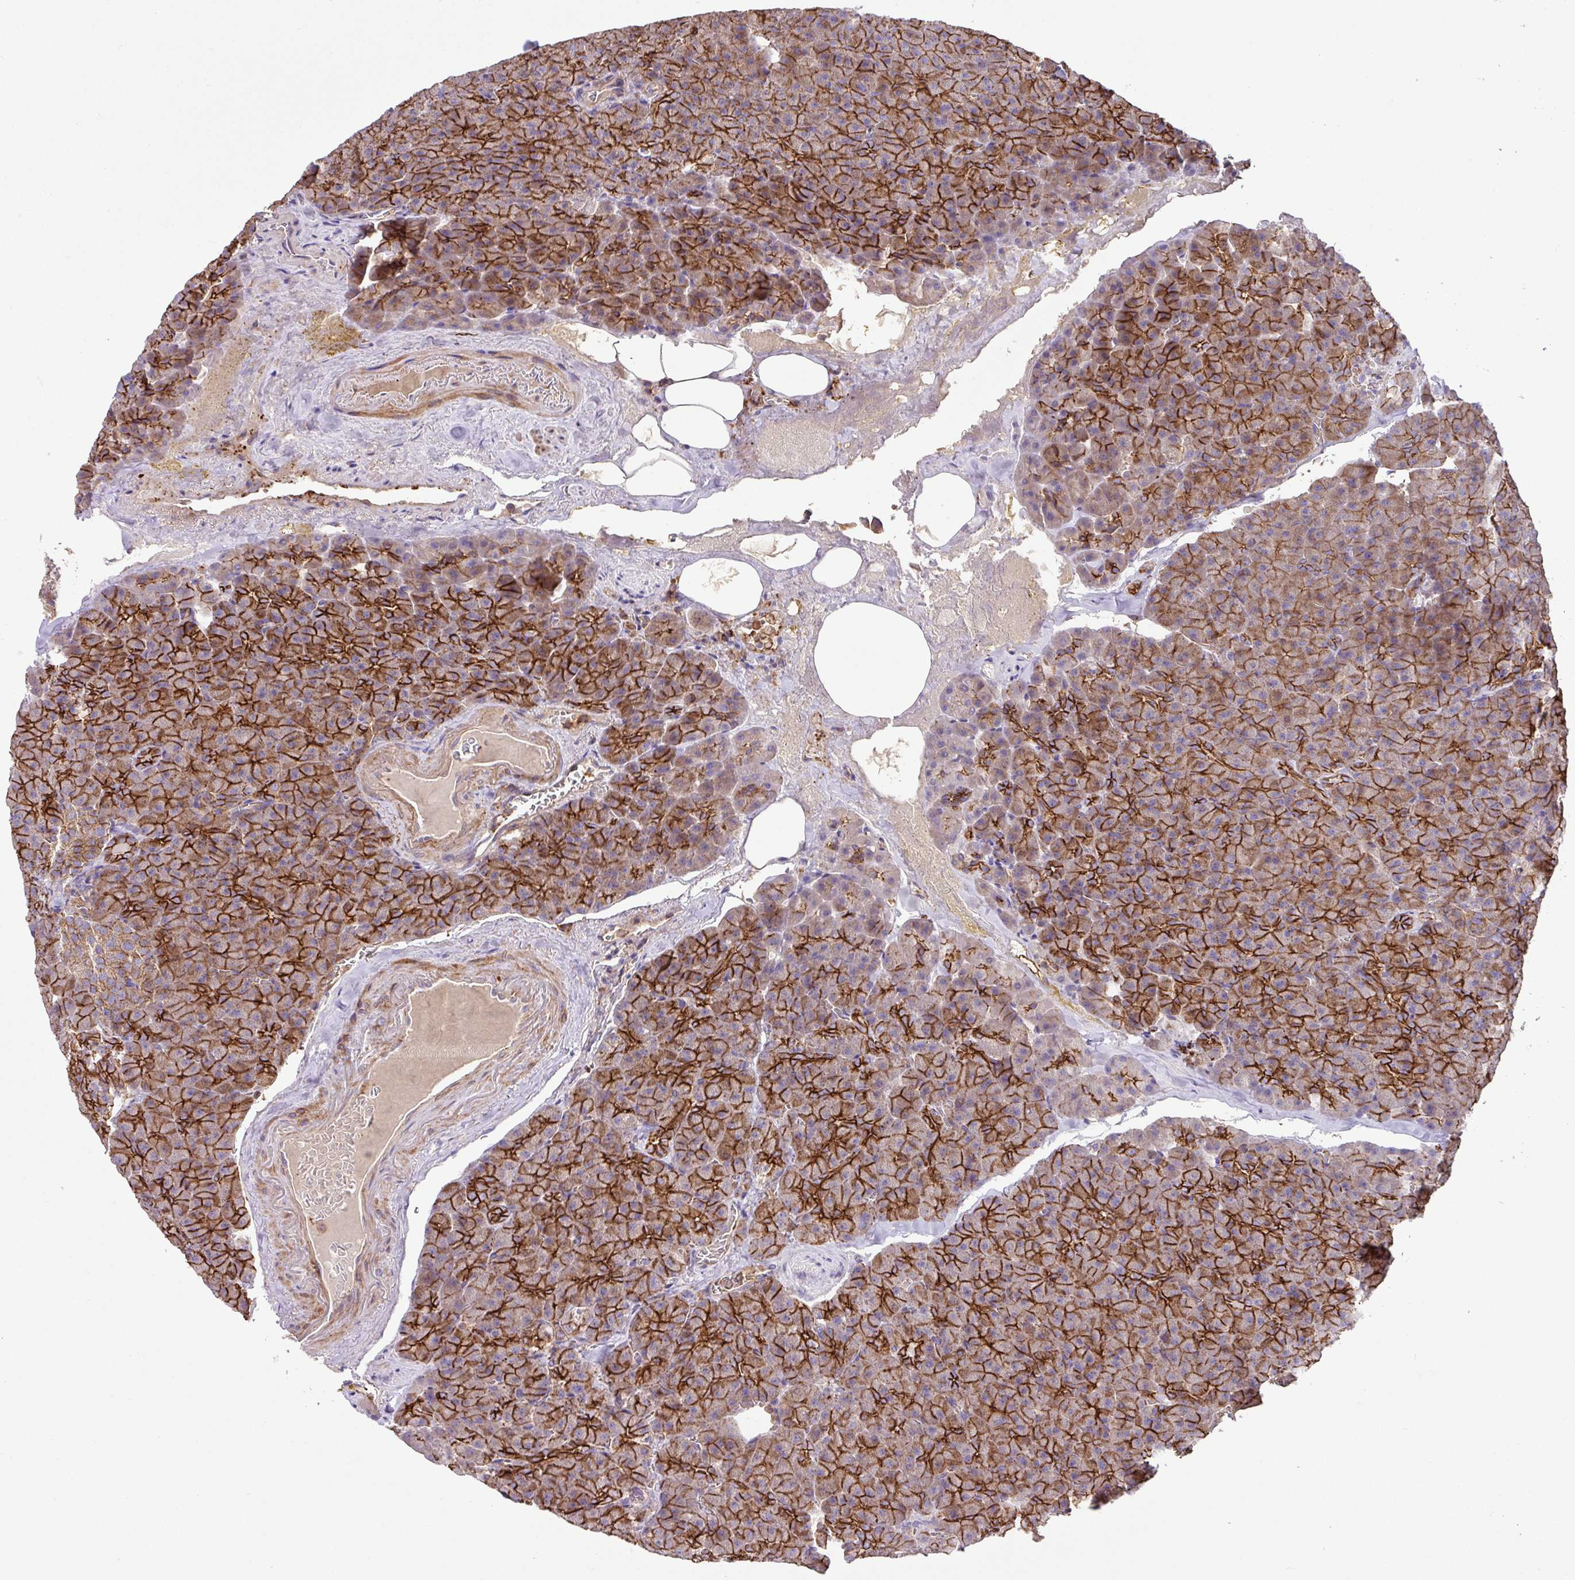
{"staining": {"intensity": "strong", "quantity": "25%-75%", "location": "cytoplasmic/membranous"}, "tissue": "pancreas", "cell_type": "Exocrine glandular cells", "image_type": "normal", "snomed": [{"axis": "morphology", "description": "Normal tissue, NOS"}, {"axis": "topography", "description": "Pancreas"}], "caption": "Protein analysis of benign pancreas exhibits strong cytoplasmic/membranous expression in approximately 25%-75% of exocrine glandular cells. (brown staining indicates protein expression, while blue staining denotes nuclei).", "gene": "RIC1", "patient": {"sex": "female", "age": 74}}